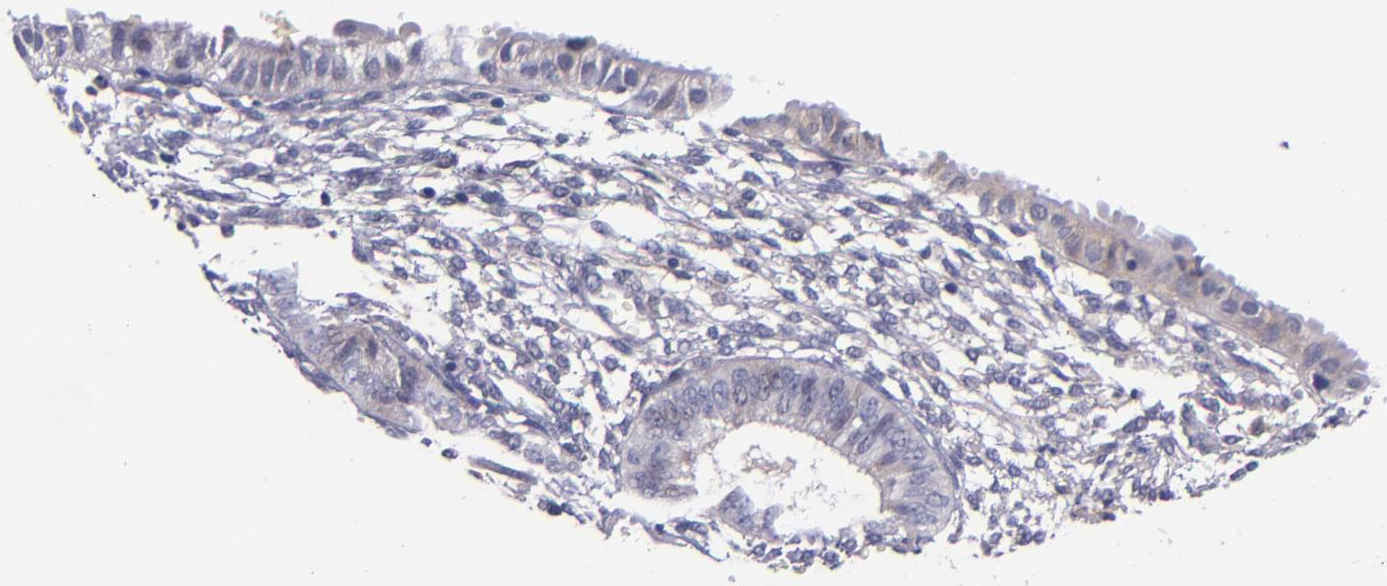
{"staining": {"intensity": "negative", "quantity": "none", "location": "none"}, "tissue": "endometrium", "cell_type": "Cells in endometrial stroma", "image_type": "normal", "snomed": [{"axis": "morphology", "description": "Normal tissue, NOS"}, {"axis": "topography", "description": "Endometrium"}], "caption": "Immunohistochemistry of normal endometrium demonstrates no positivity in cells in endometrial stroma.", "gene": "RBP4", "patient": {"sex": "female", "age": 61}}